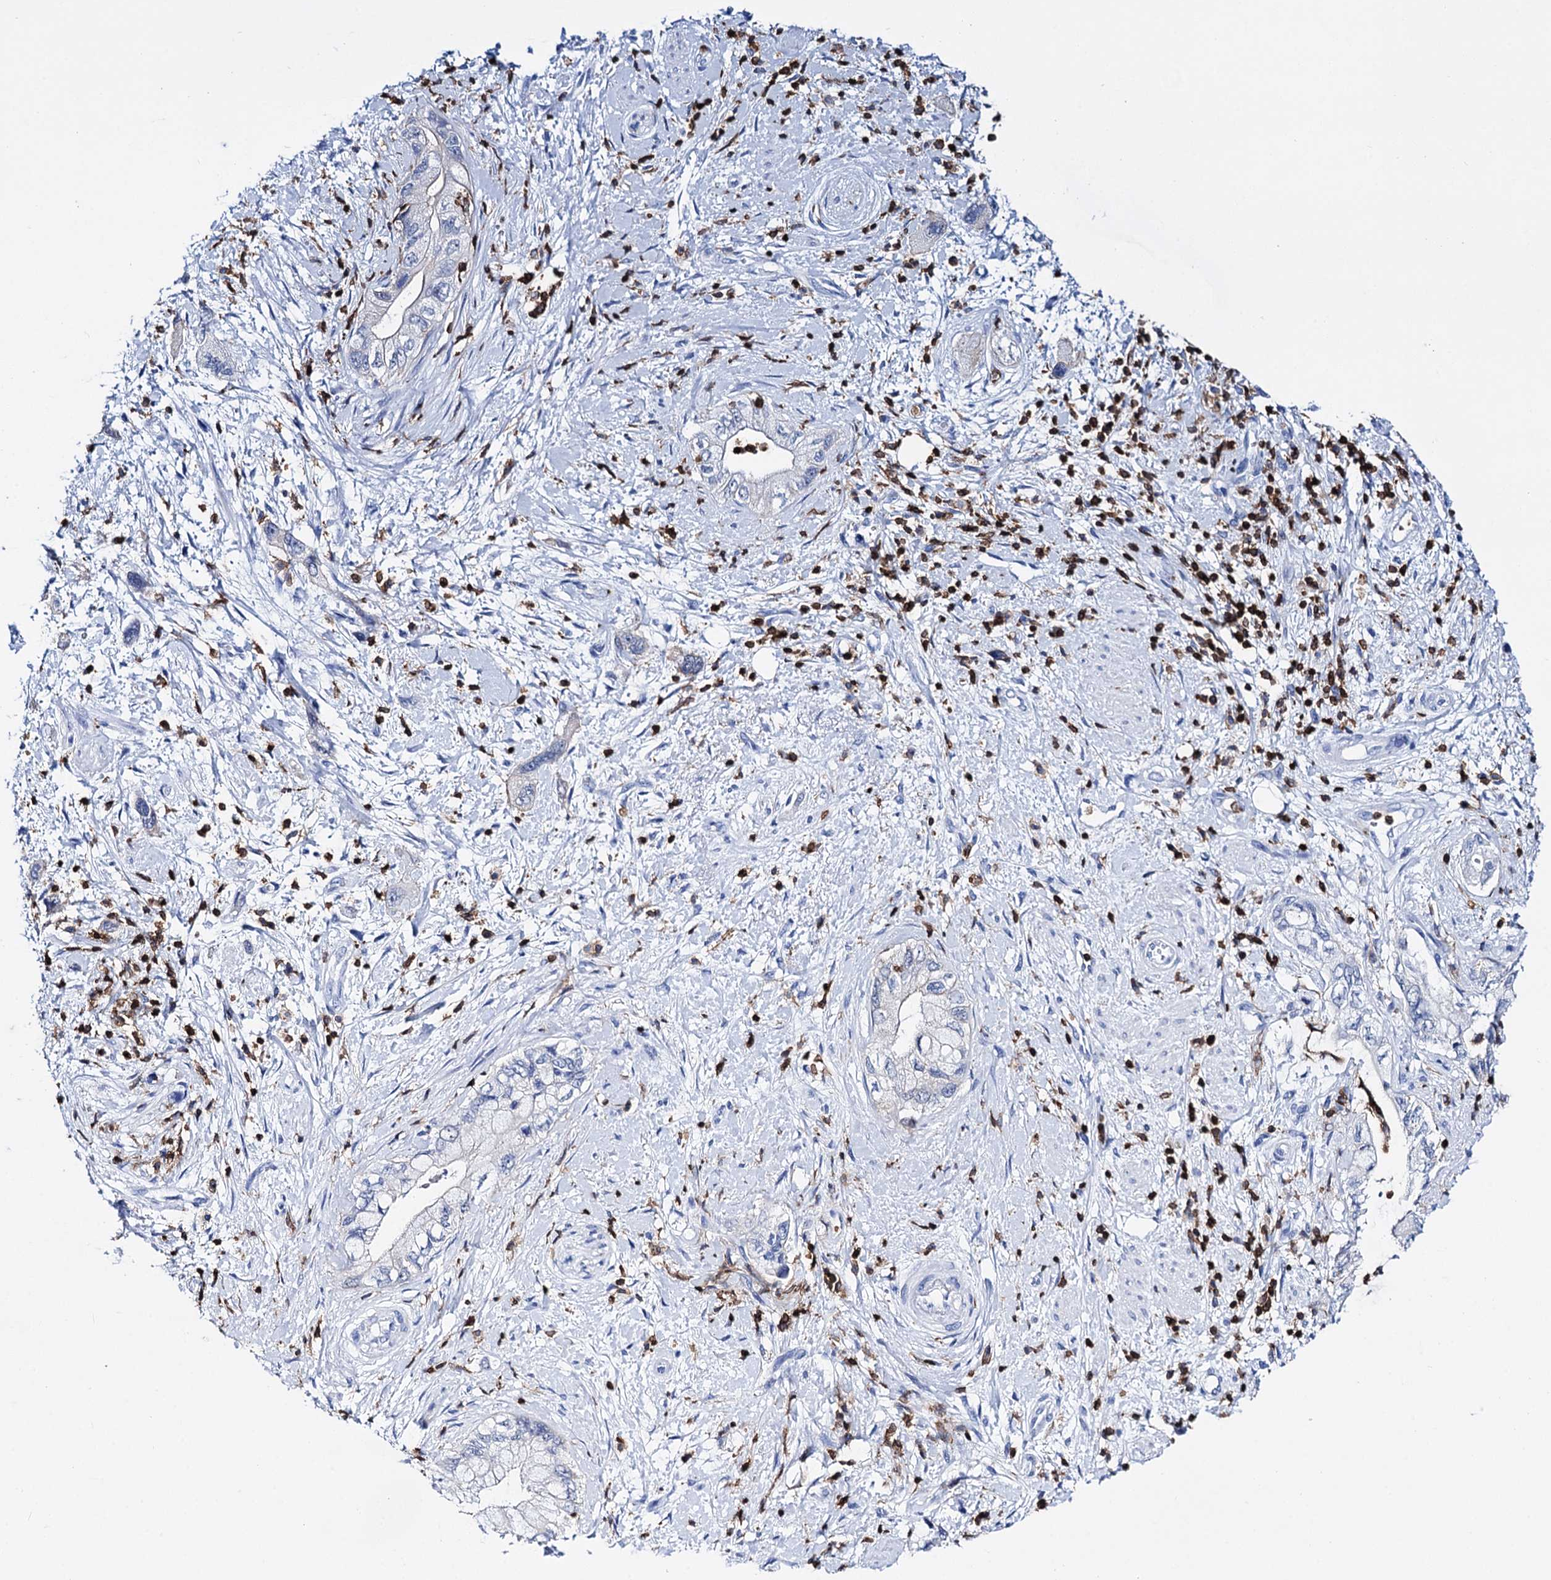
{"staining": {"intensity": "negative", "quantity": "none", "location": "none"}, "tissue": "pancreatic cancer", "cell_type": "Tumor cells", "image_type": "cancer", "snomed": [{"axis": "morphology", "description": "Adenocarcinoma, NOS"}, {"axis": "topography", "description": "Pancreas"}], "caption": "Immunohistochemical staining of human pancreatic cancer (adenocarcinoma) demonstrates no significant expression in tumor cells.", "gene": "DEF6", "patient": {"sex": "female", "age": 73}}